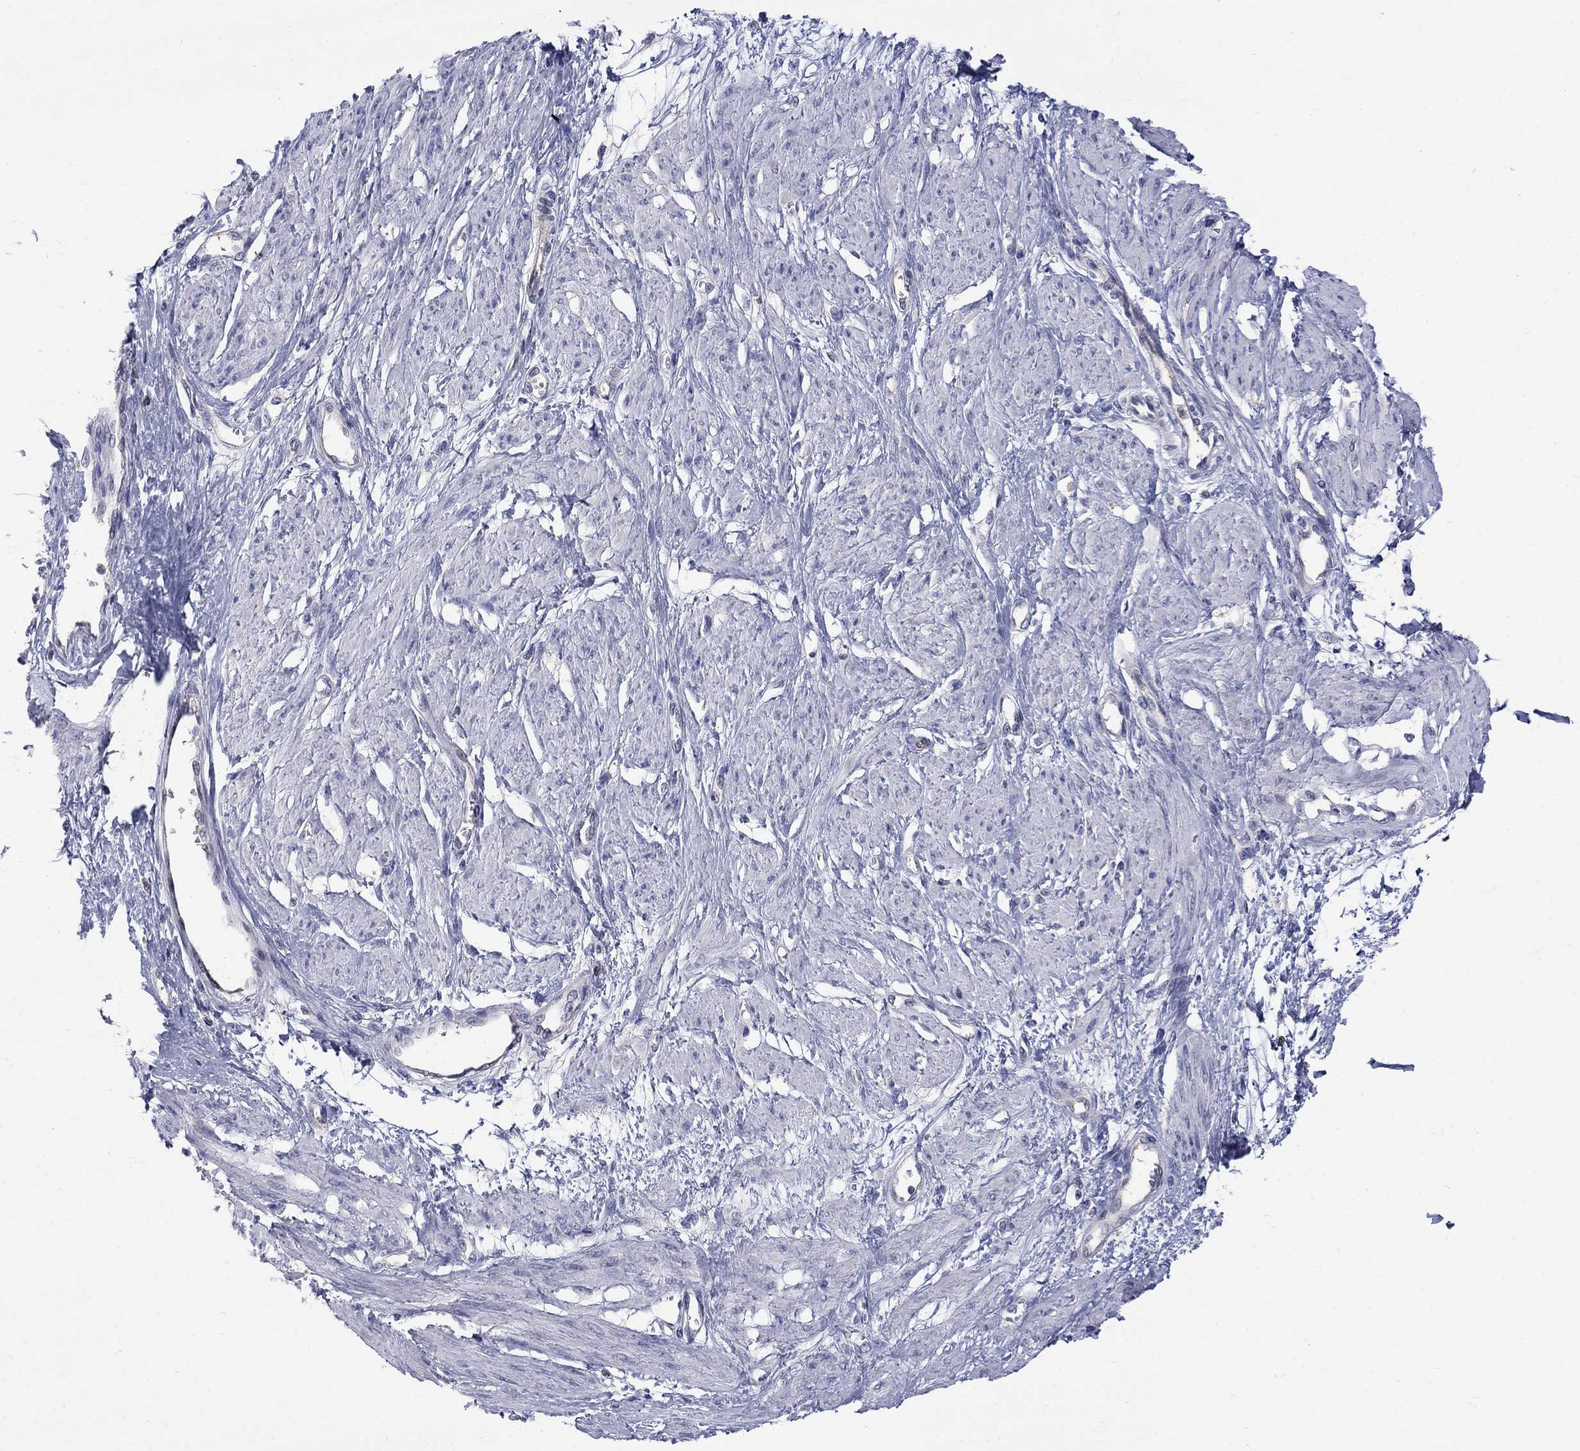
{"staining": {"intensity": "negative", "quantity": "none", "location": "none"}, "tissue": "smooth muscle", "cell_type": "Smooth muscle cells", "image_type": "normal", "snomed": [{"axis": "morphology", "description": "Normal tissue, NOS"}, {"axis": "topography", "description": "Smooth muscle"}, {"axis": "topography", "description": "Uterus"}], "caption": "A high-resolution photomicrograph shows immunohistochemistry (IHC) staining of unremarkable smooth muscle, which demonstrates no significant expression in smooth muscle cells. (IHC, brightfield microscopy, high magnification).", "gene": "HKDC1", "patient": {"sex": "female", "age": 39}}